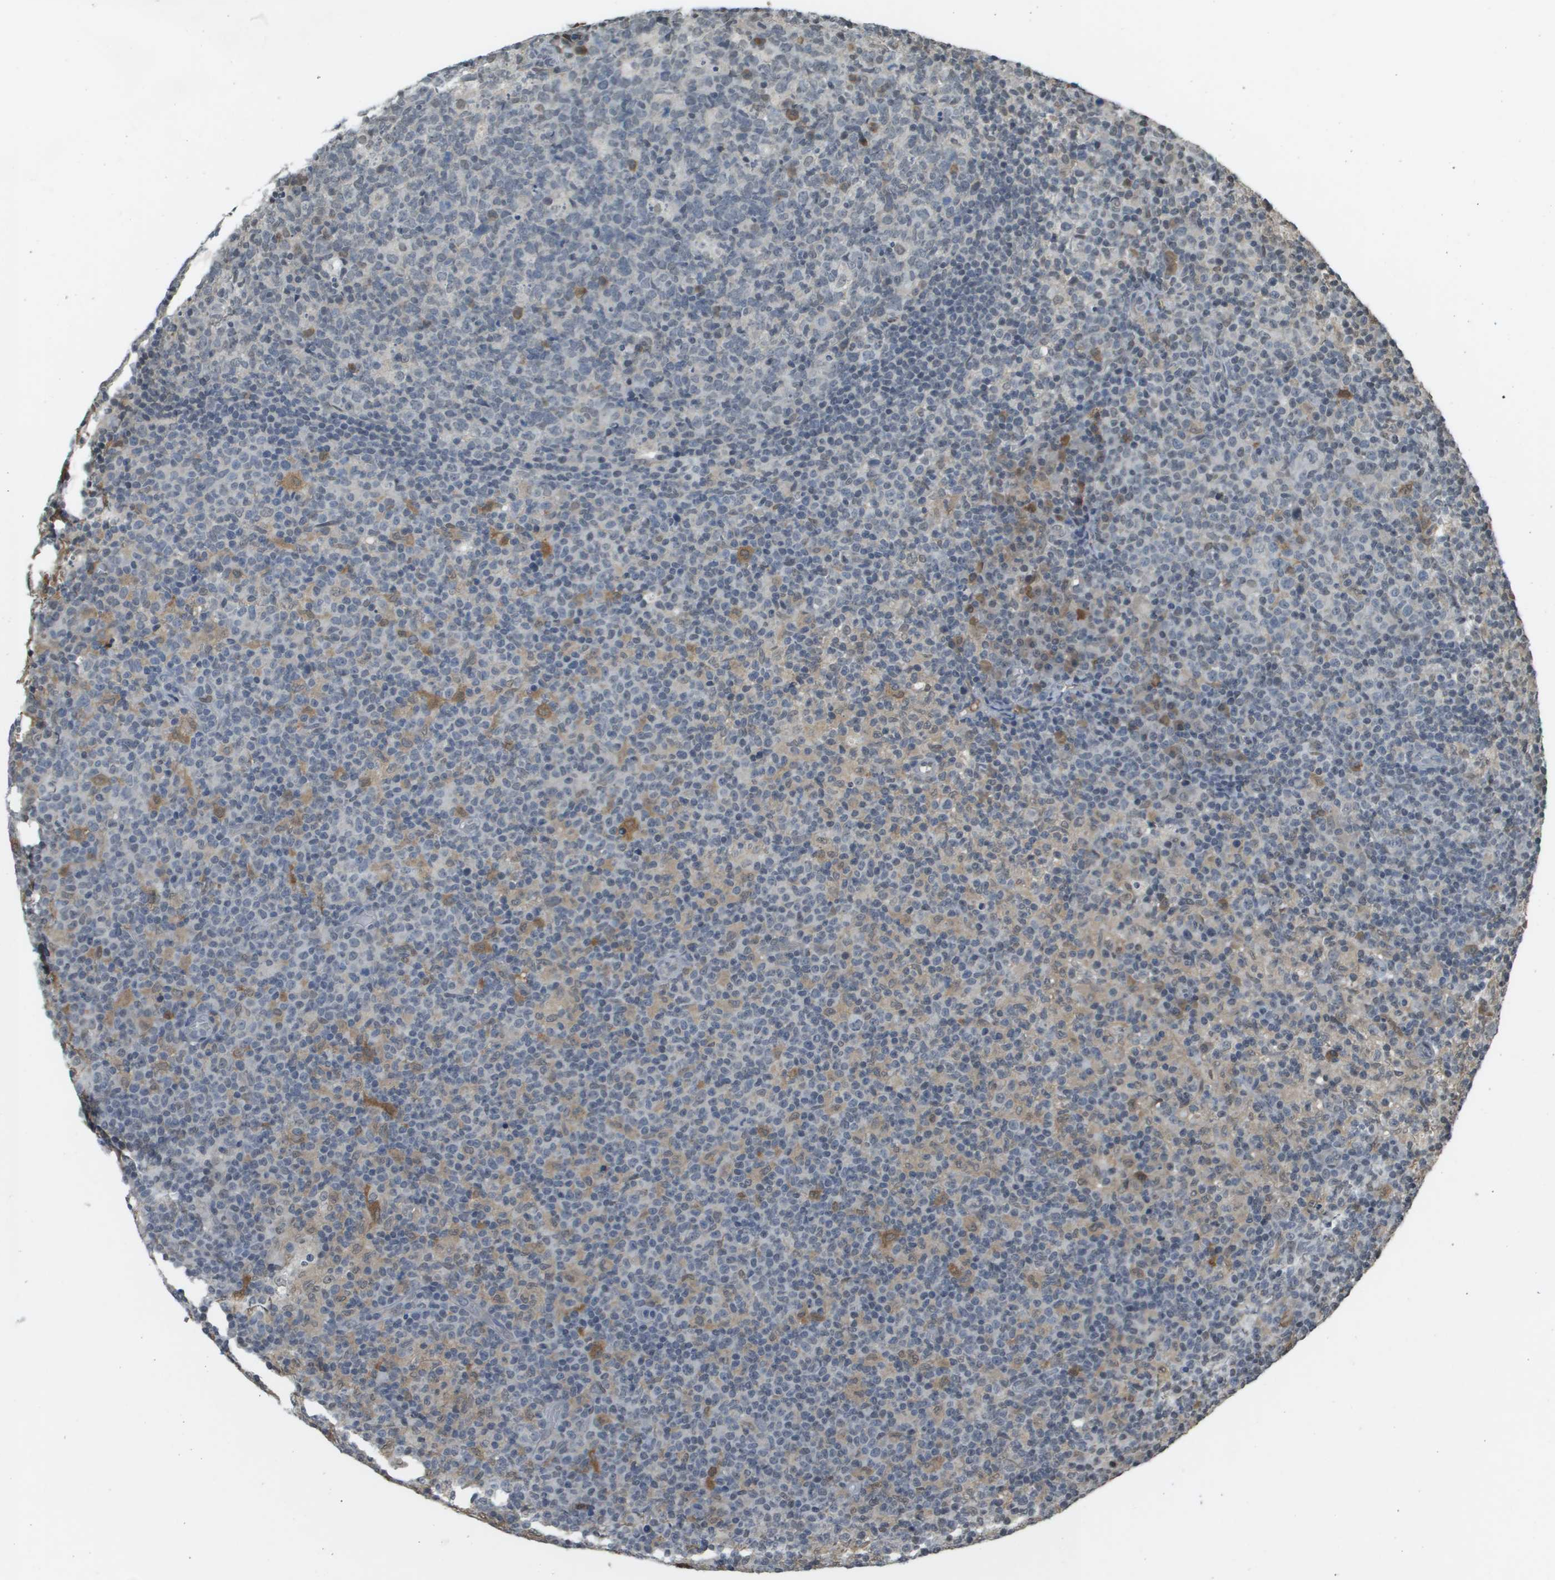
{"staining": {"intensity": "negative", "quantity": "none", "location": "none"}, "tissue": "lymph node", "cell_type": "Germinal center cells", "image_type": "normal", "snomed": [{"axis": "morphology", "description": "Normal tissue, NOS"}, {"axis": "morphology", "description": "Inflammation, NOS"}, {"axis": "topography", "description": "Lymph node"}], "caption": "Photomicrograph shows no significant protein positivity in germinal center cells of unremarkable lymph node.", "gene": "NDRG2", "patient": {"sex": "male", "age": 55}}